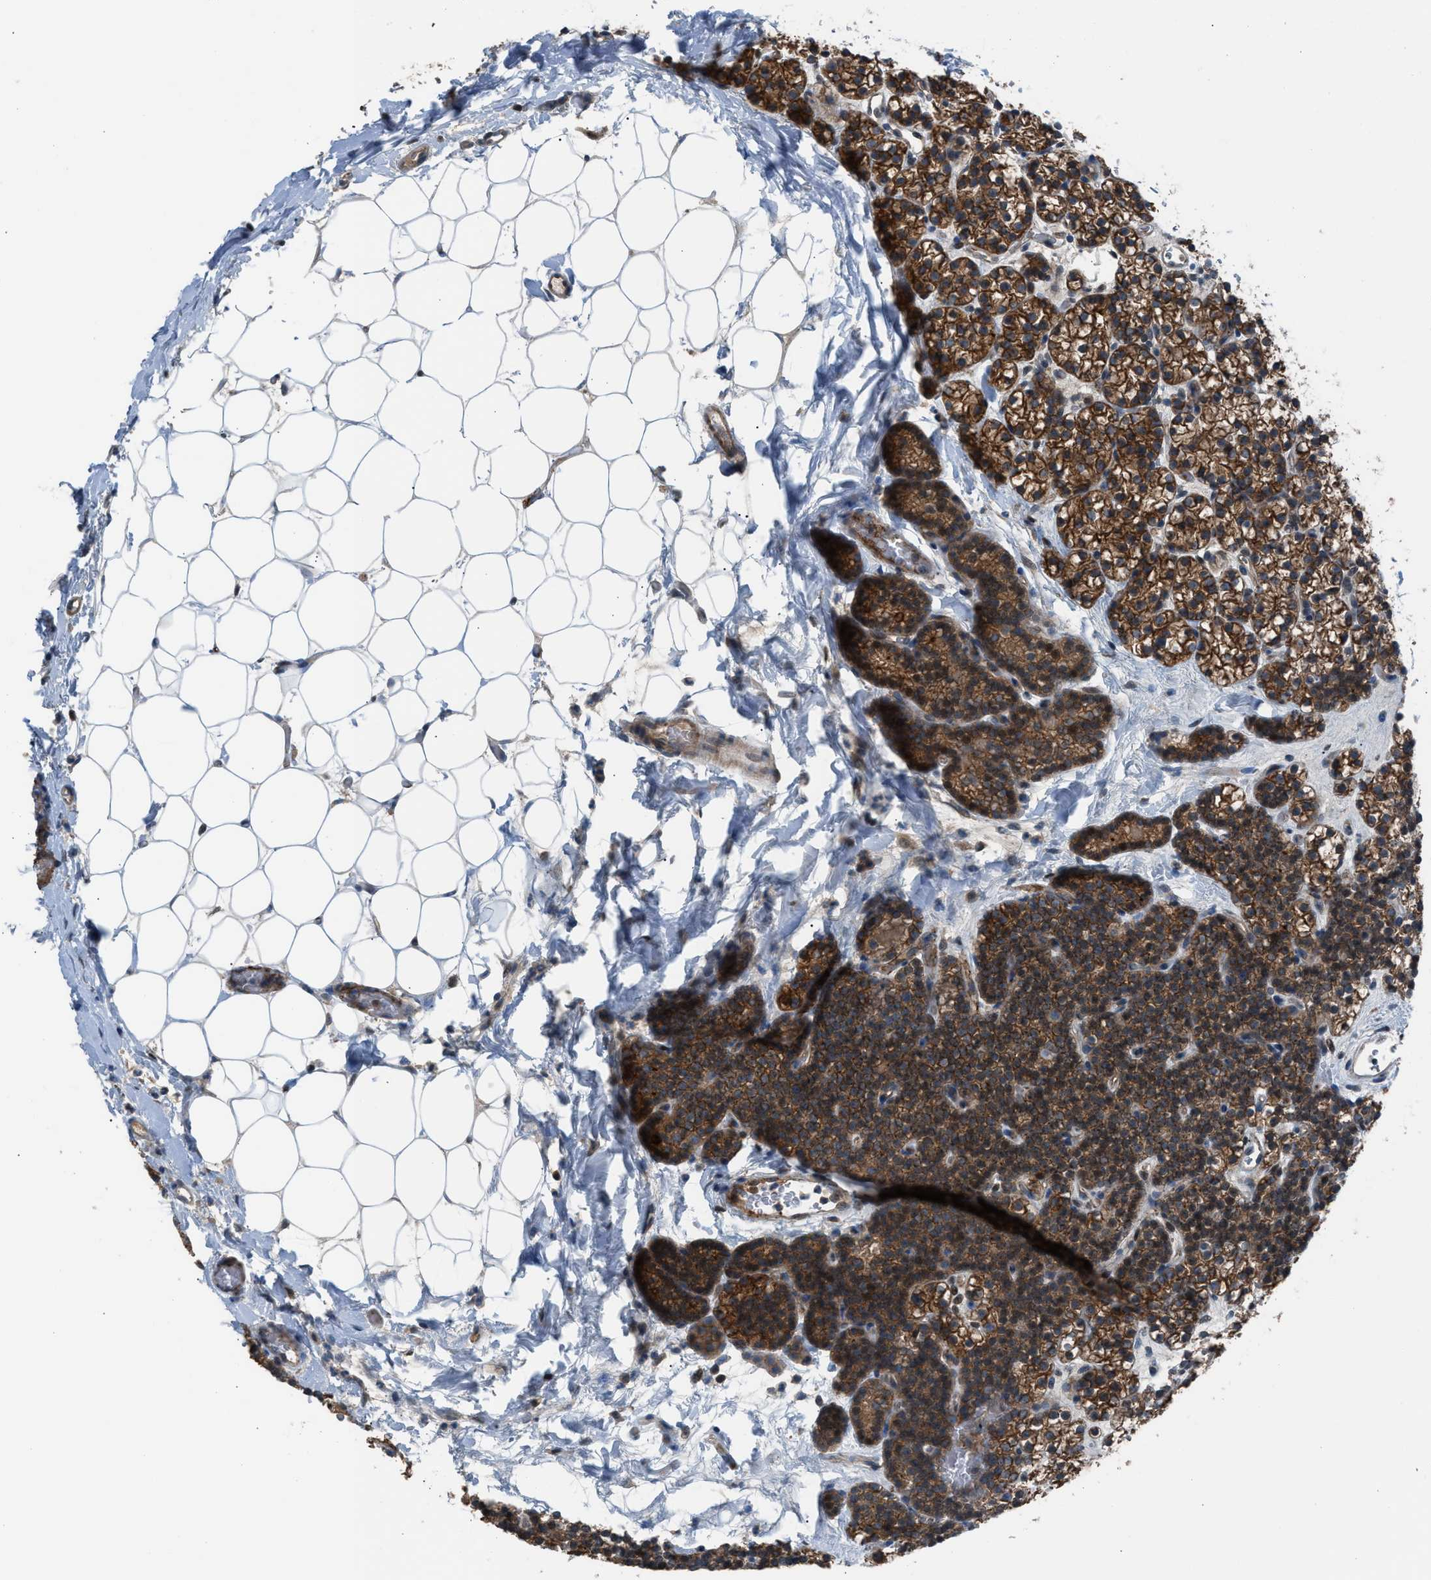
{"staining": {"intensity": "strong", "quantity": ">75%", "location": "cytoplasmic/membranous"}, "tissue": "parathyroid gland", "cell_type": "Glandular cells", "image_type": "normal", "snomed": [{"axis": "morphology", "description": "Normal tissue, NOS"}, {"axis": "morphology", "description": "Adenoma, NOS"}, {"axis": "topography", "description": "Parathyroid gland"}], "caption": "Protein staining by immunohistochemistry exhibits strong cytoplasmic/membranous expression in approximately >75% of glandular cells in benign parathyroid gland.", "gene": "CRTC1", "patient": {"sex": "female", "age": 54}}